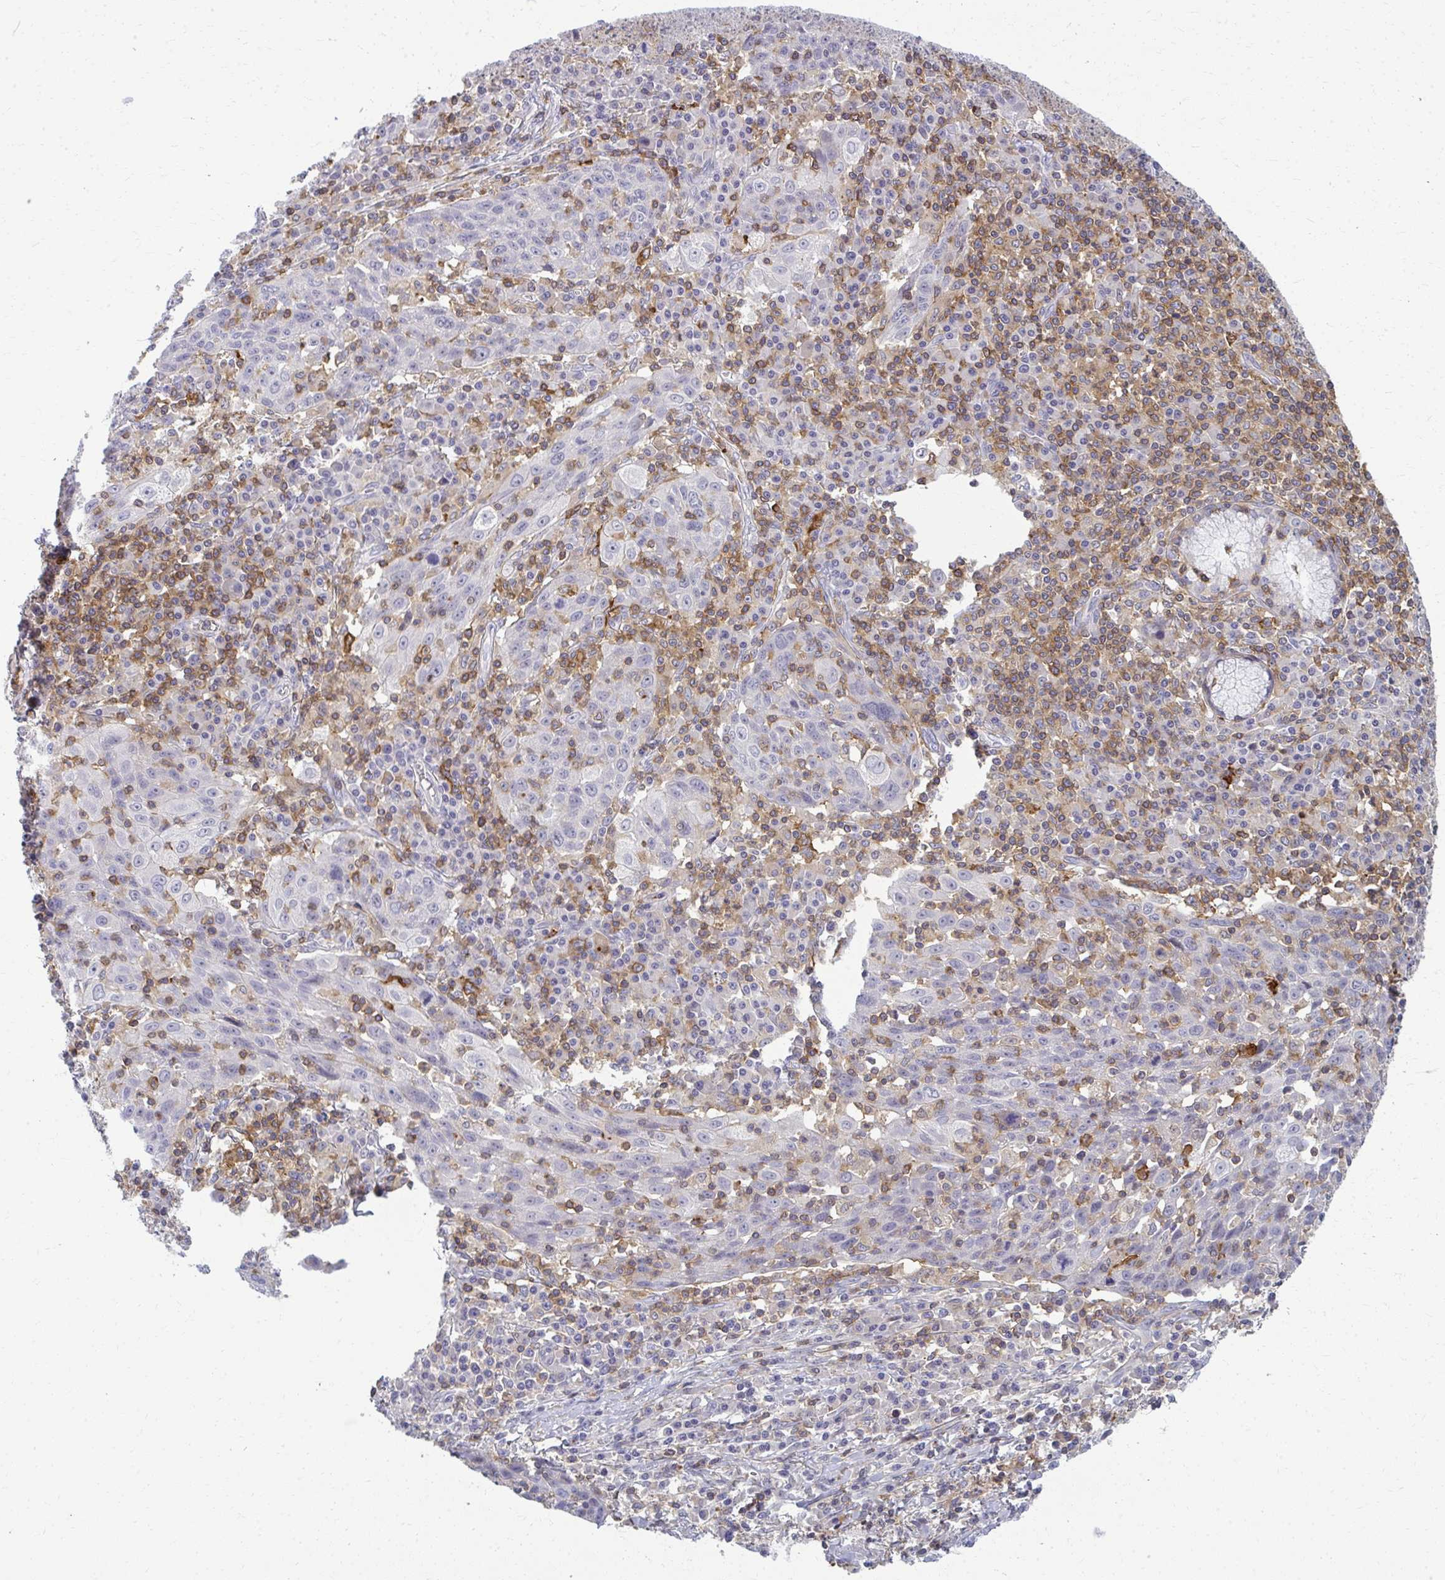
{"staining": {"intensity": "negative", "quantity": "none", "location": "none"}, "tissue": "lung cancer", "cell_type": "Tumor cells", "image_type": "cancer", "snomed": [{"axis": "morphology", "description": "Squamous cell carcinoma, NOS"}, {"axis": "morphology", "description": "Squamous cell carcinoma, metastatic, NOS"}, {"axis": "topography", "description": "Bronchus"}, {"axis": "topography", "description": "Lung"}], "caption": "This is an immunohistochemistry image of human squamous cell carcinoma (lung). There is no positivity in tumor cells.", "gene": "AP5M1", "patient": {"sex": "male", "age": 62}}